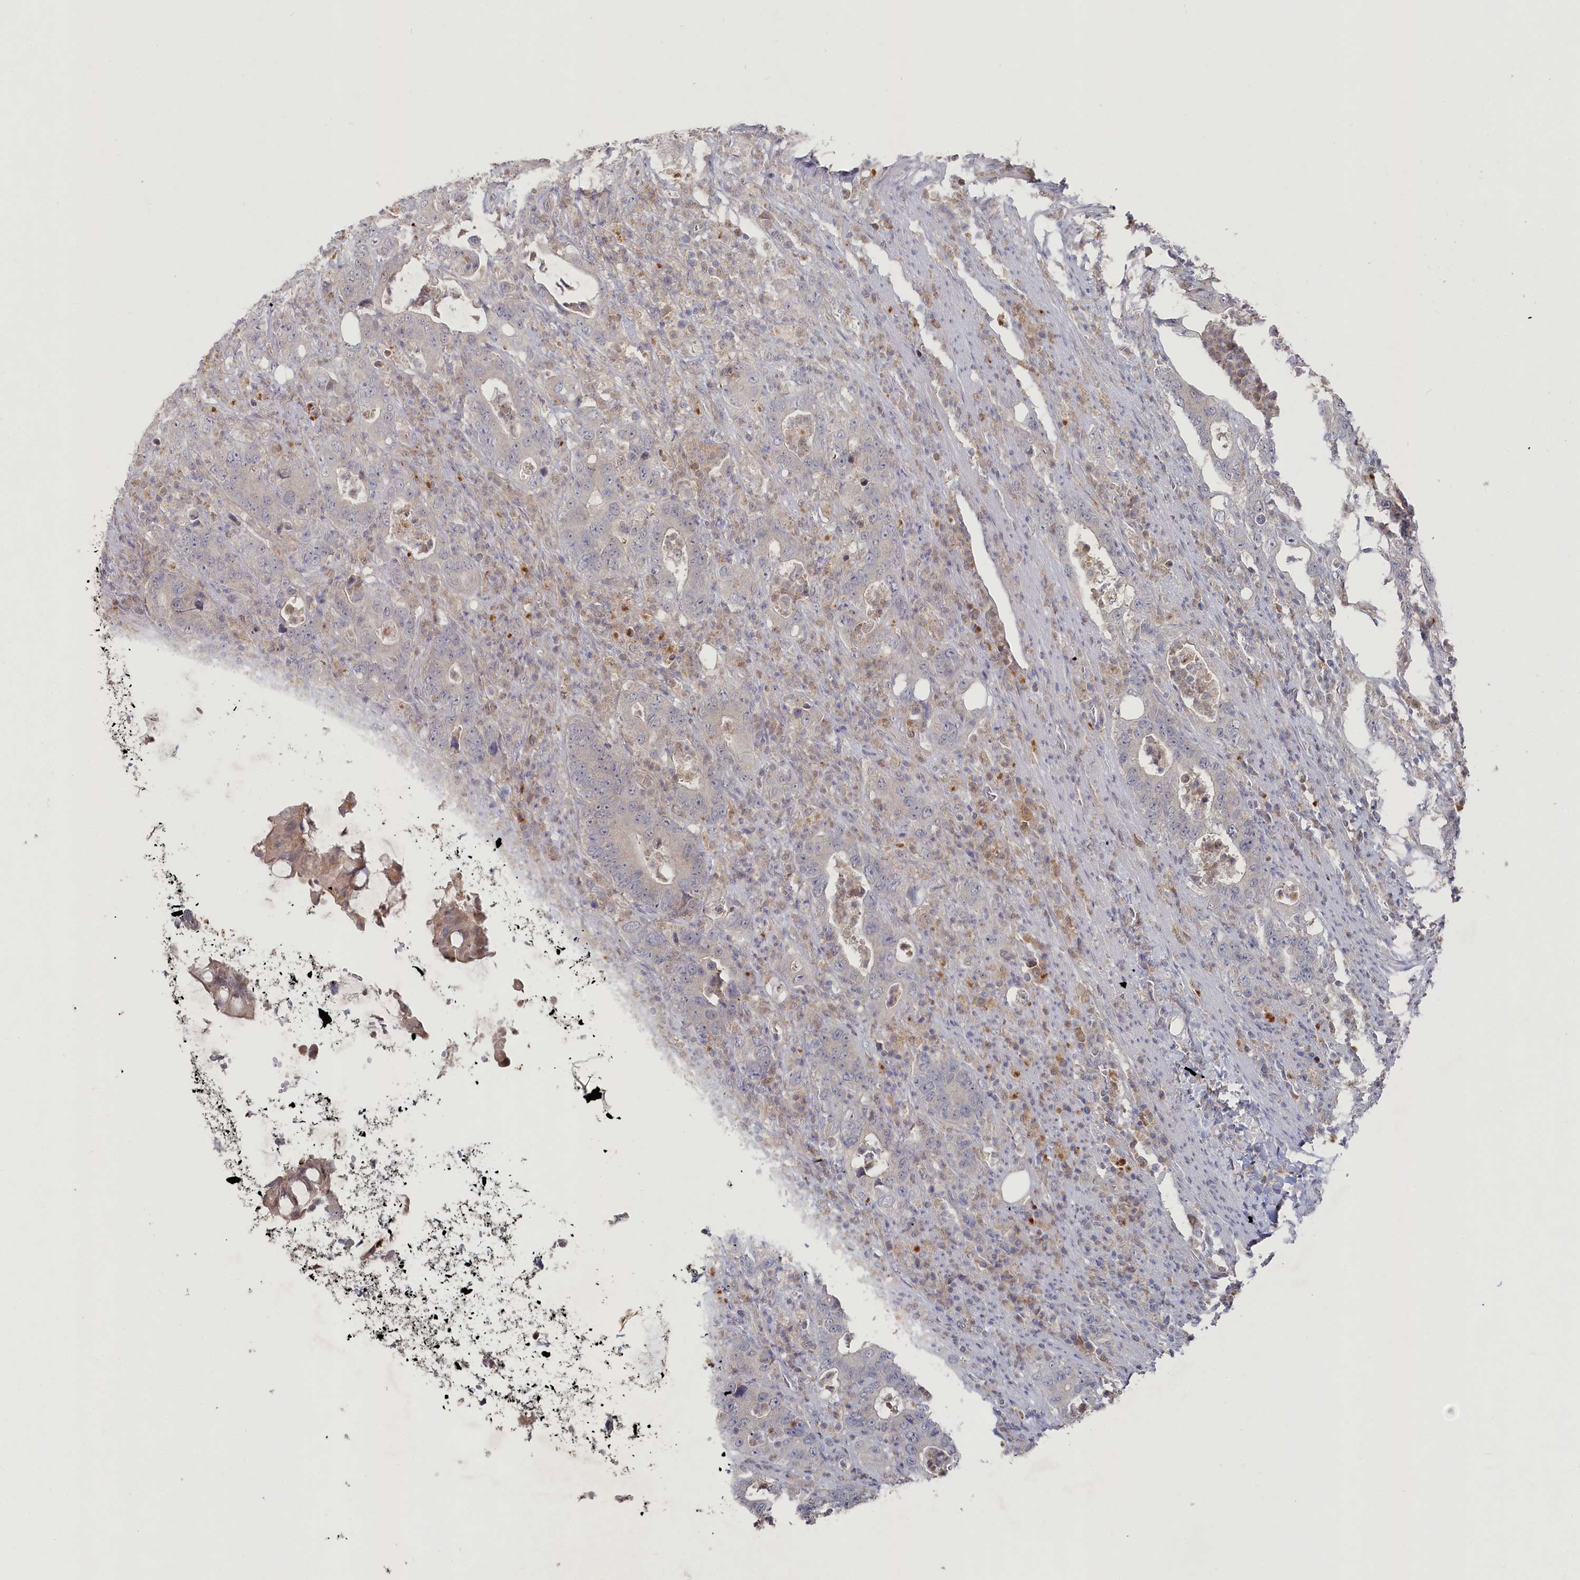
{"staining": {"intensity": "negative", "quantity": "none", "location": "none"}, "tissue": "colorectal cancer", "cell_type": "Tumor cells", "image_type": "cancer", "snomed": [{"axis": "morphology", "description": "Adenocarcinoma, NOS"}, {"axis": "topography", "description": "Colon"}], "caption": "DAB immunohistochemical staining of colorectal cancer demonstrates no significant expression in tumor cells.", "gene": "TGFBRAP1", "patient": {"sex": "female", "age": 75}}